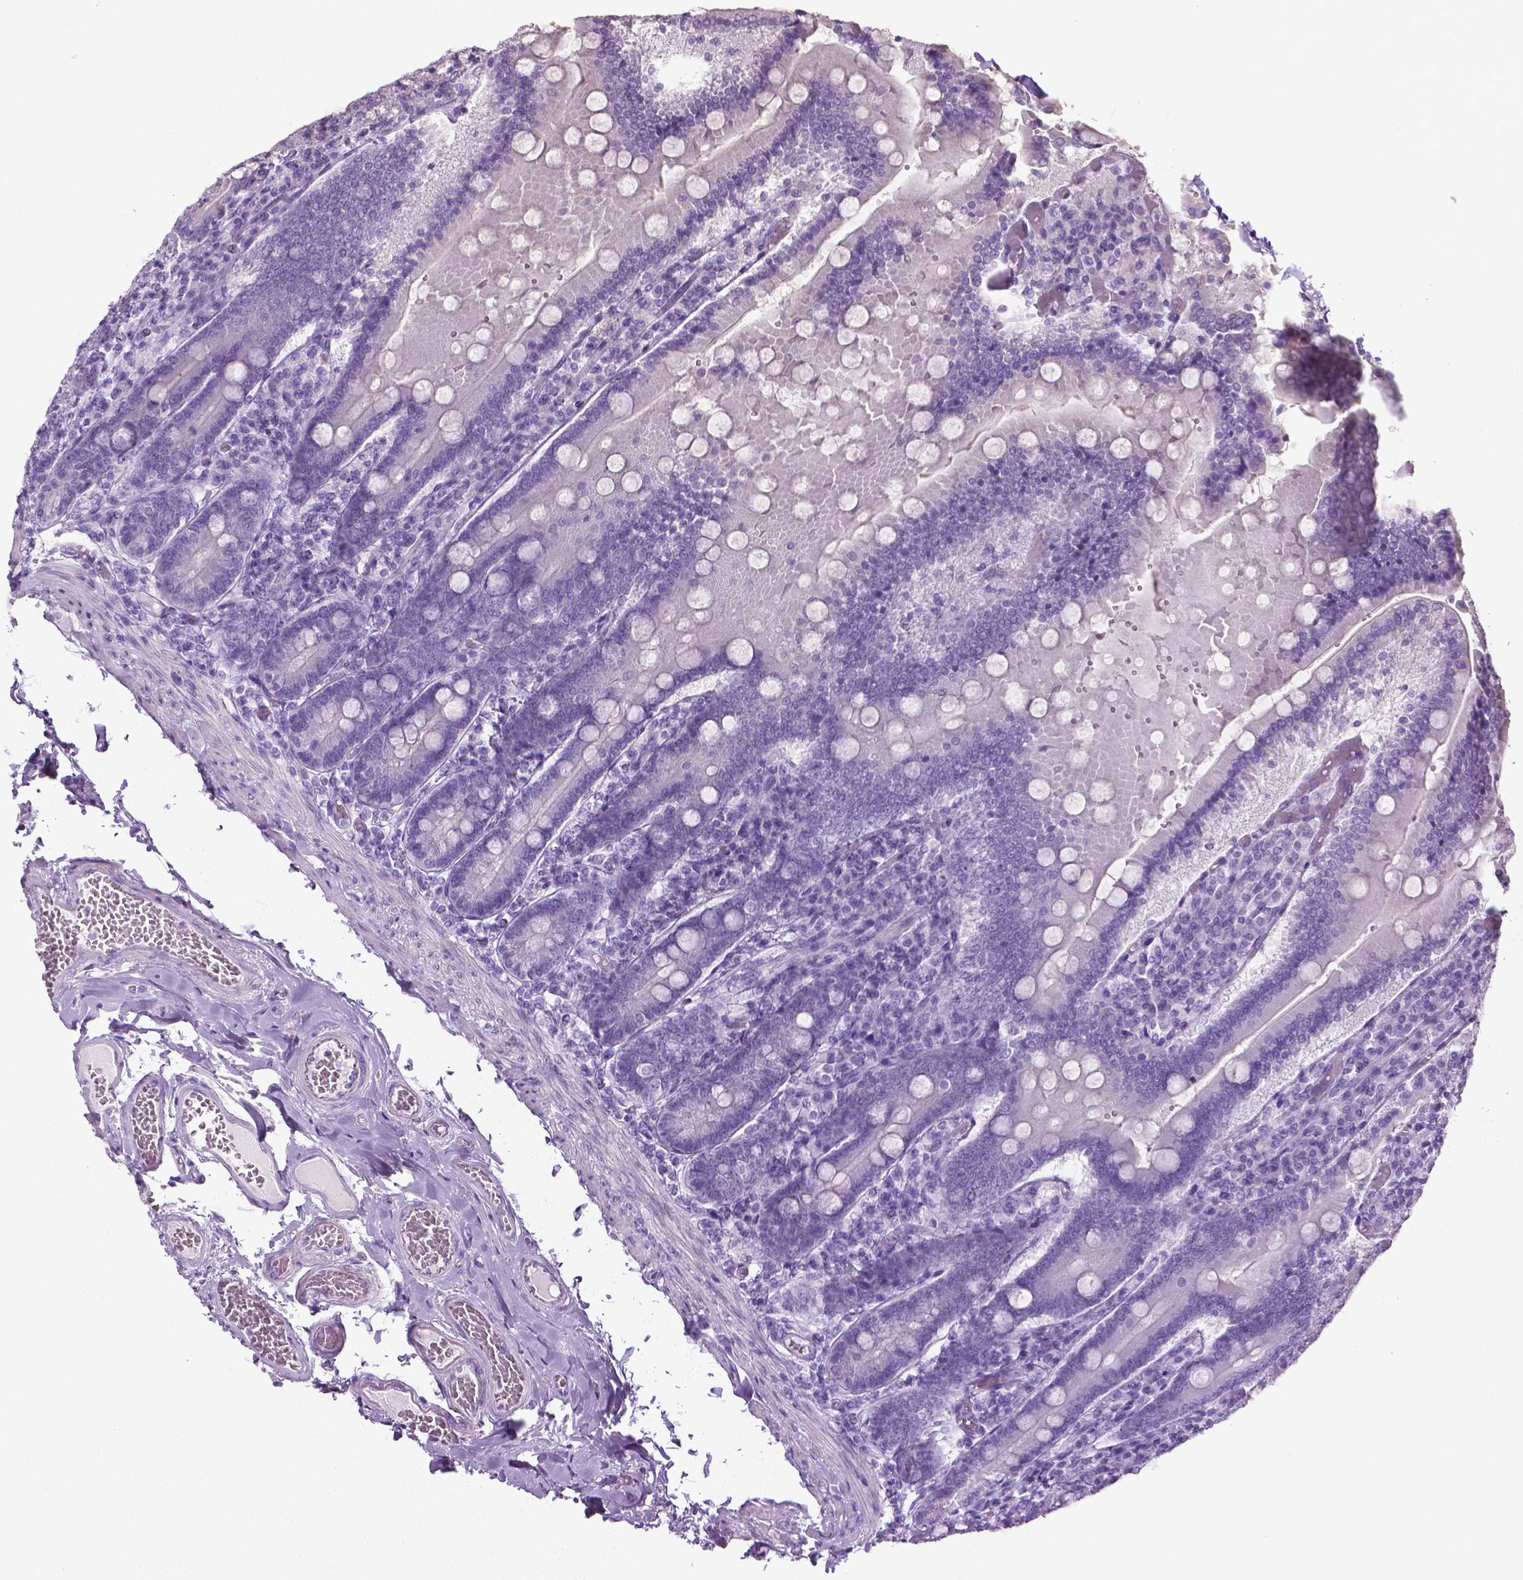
{"staining": {"intensity": "negative", "quantity": "none", "location": "none"}, "tissue": "duodenum", "cell_type": "Glandular cells", "image_type": "normal", "snomed": [{"axis": "morphology", "description": "Normal tissue, NOS"}, {"axis": "topography", "description": "Duodenum"}], "caption": "This is an immunohistochemistry (IHC) micrograph of unremarkable duodenum. There is no positivity in glandular cells.", "gene": "DNAI7", "patient": {"sex": "female", "age": 62}}